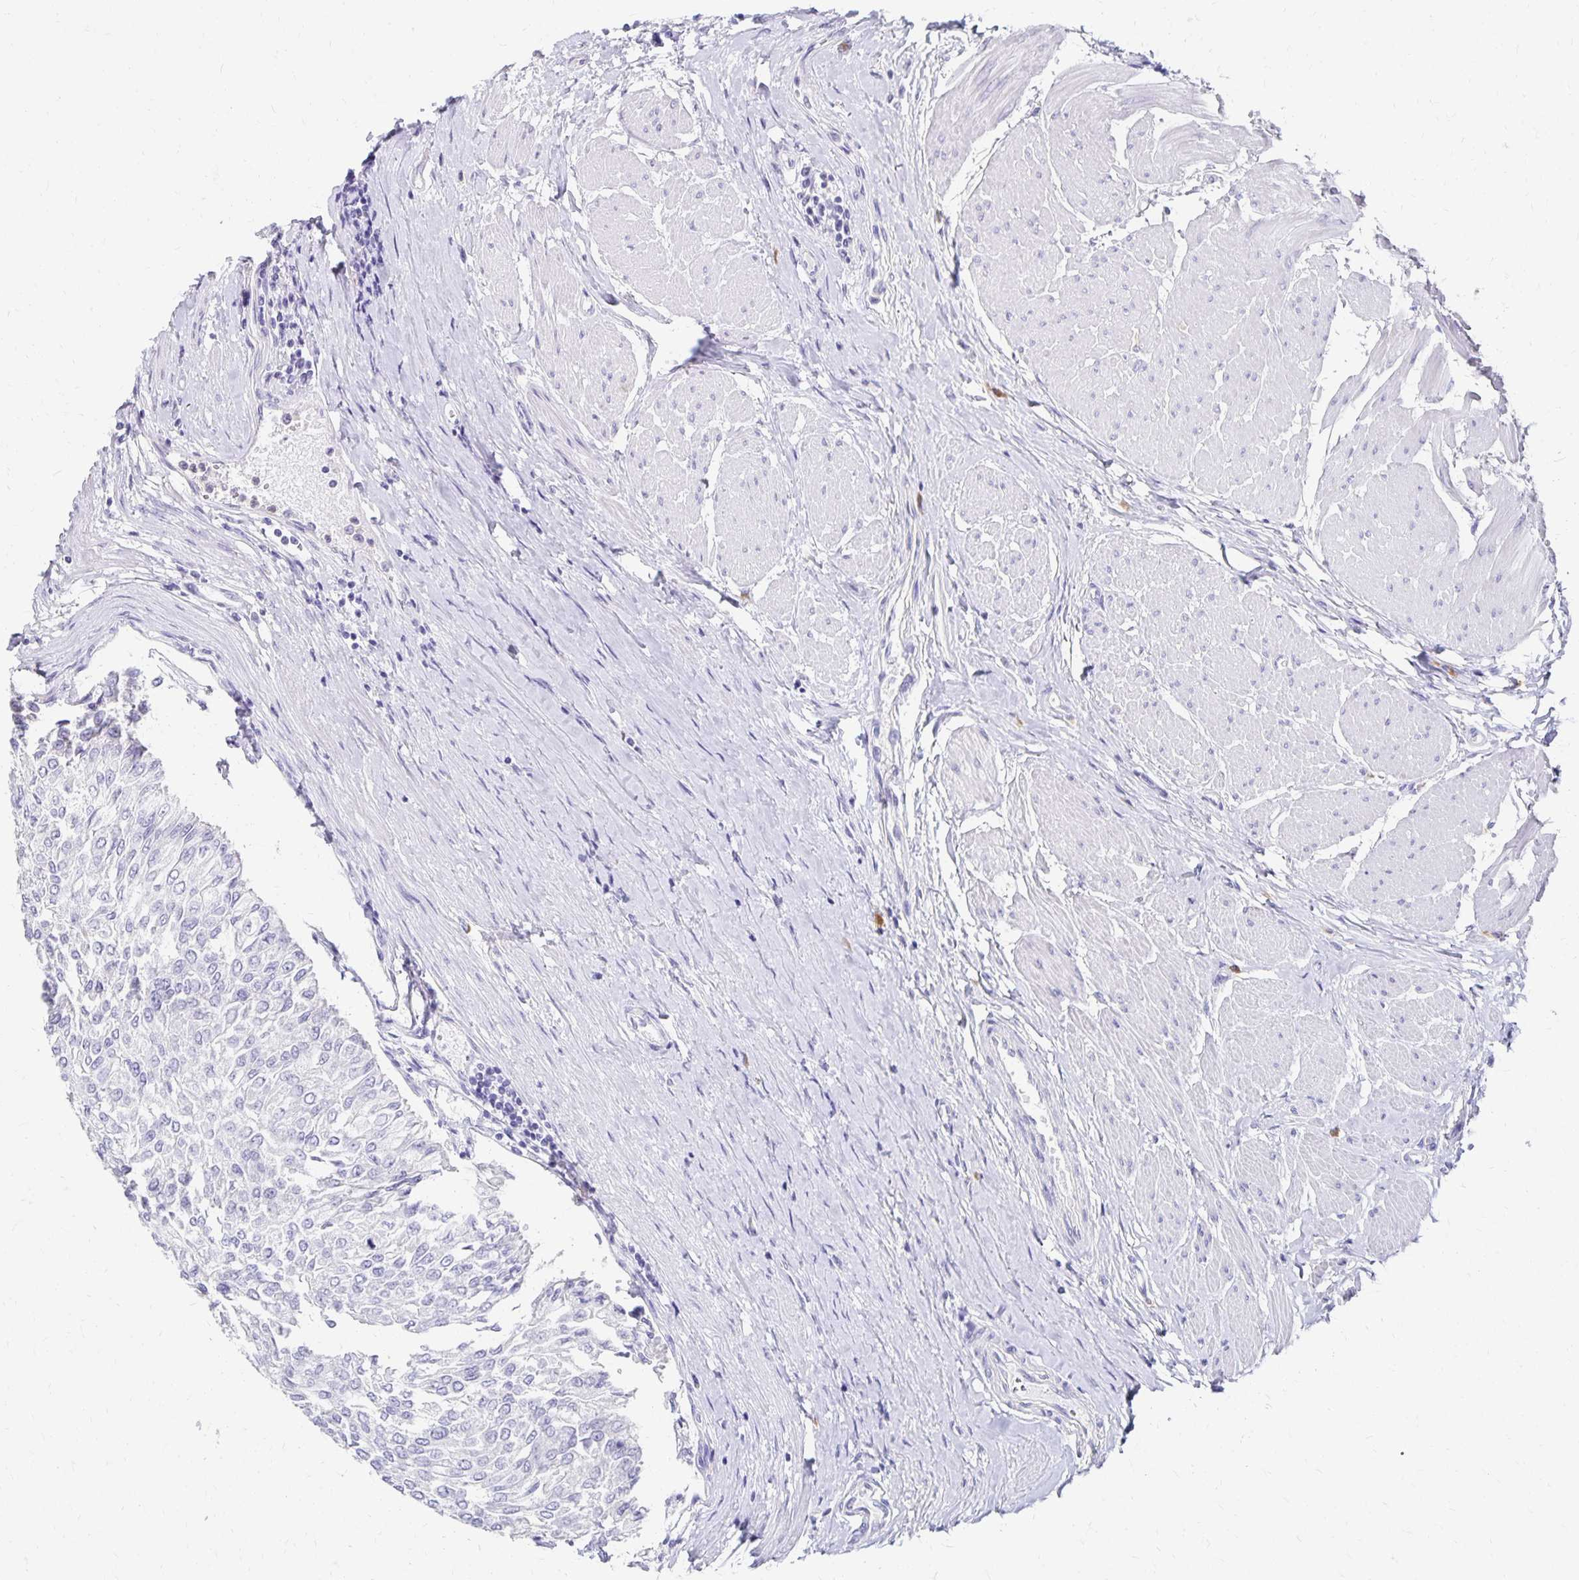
{"staining": {"intensity": "negative", "quantity": "none", "location": "none"}, "tissue": "urothelial cancer", "cell_type": "Tumor cells", "image_type": "cancer", "snomed": [{"axis": "morphology", "description": "Urothelial carcinoma, NOS"}, {"axis": "topography", "description": "Urinary bladder"}], "caption": "Transitional cell carcinoma was stained to show a protein in brown. There is no significant expression in tumor cells.", "gene": "DYNLT4", "patient": {"sex": "male", "age": 67}}